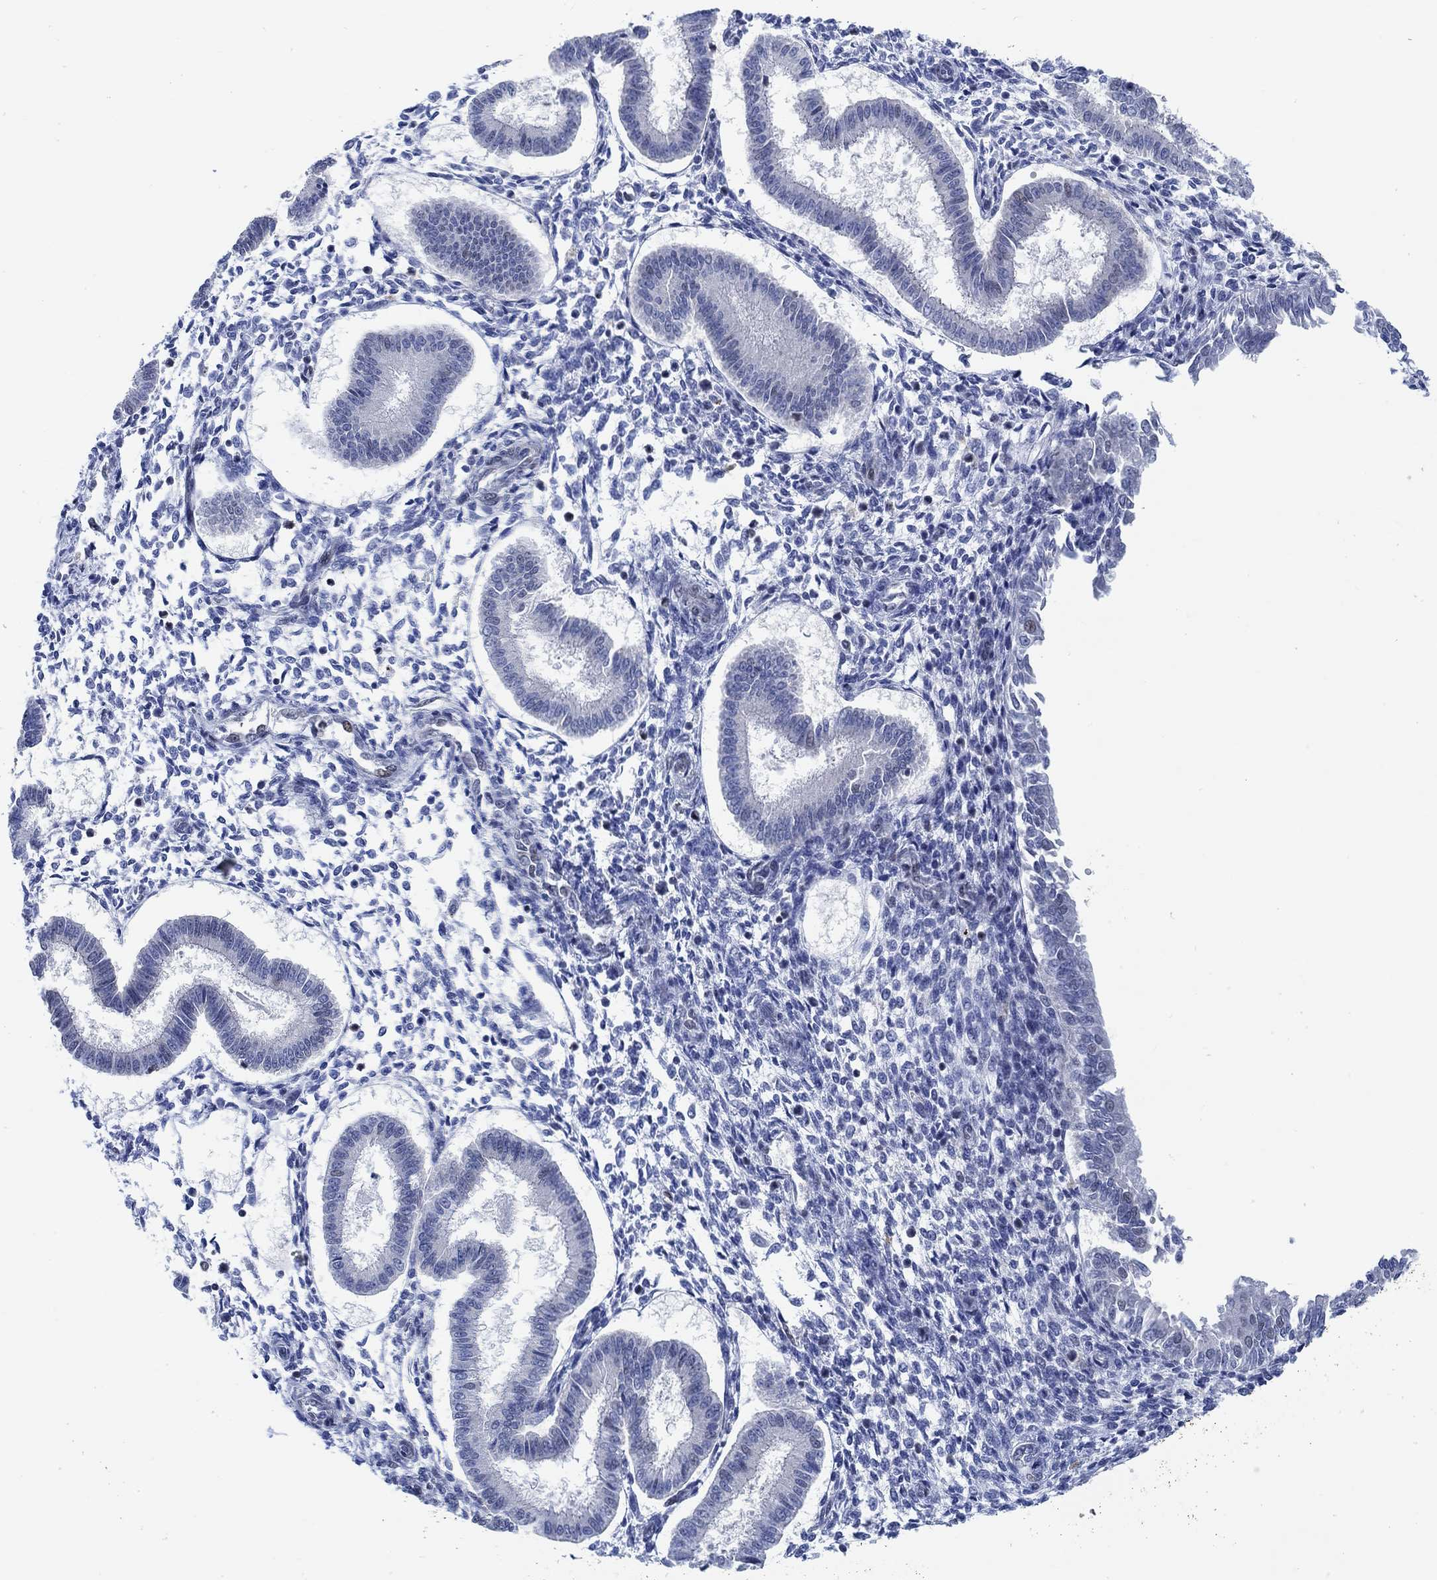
{"staining": {"intensity": "negative", "quantity": "none", "location": "none"}, "tissue": "endometrium", "cell_type": "Cells in endometrial stroma", "image_type": "normal", "snomed": [{"axis": "morphology", "description": "Normal tissue, NOS"}, {"axis": "topography", "description": "Endometrium"}], "caption": "Immunohistochemical staining of normal endometrium displays no significant positivity in cells in endometrial stroma. Nuclei are stained in blue.", "gene": "KCNH8", "patient": {"sex": "female", "age": 43}}